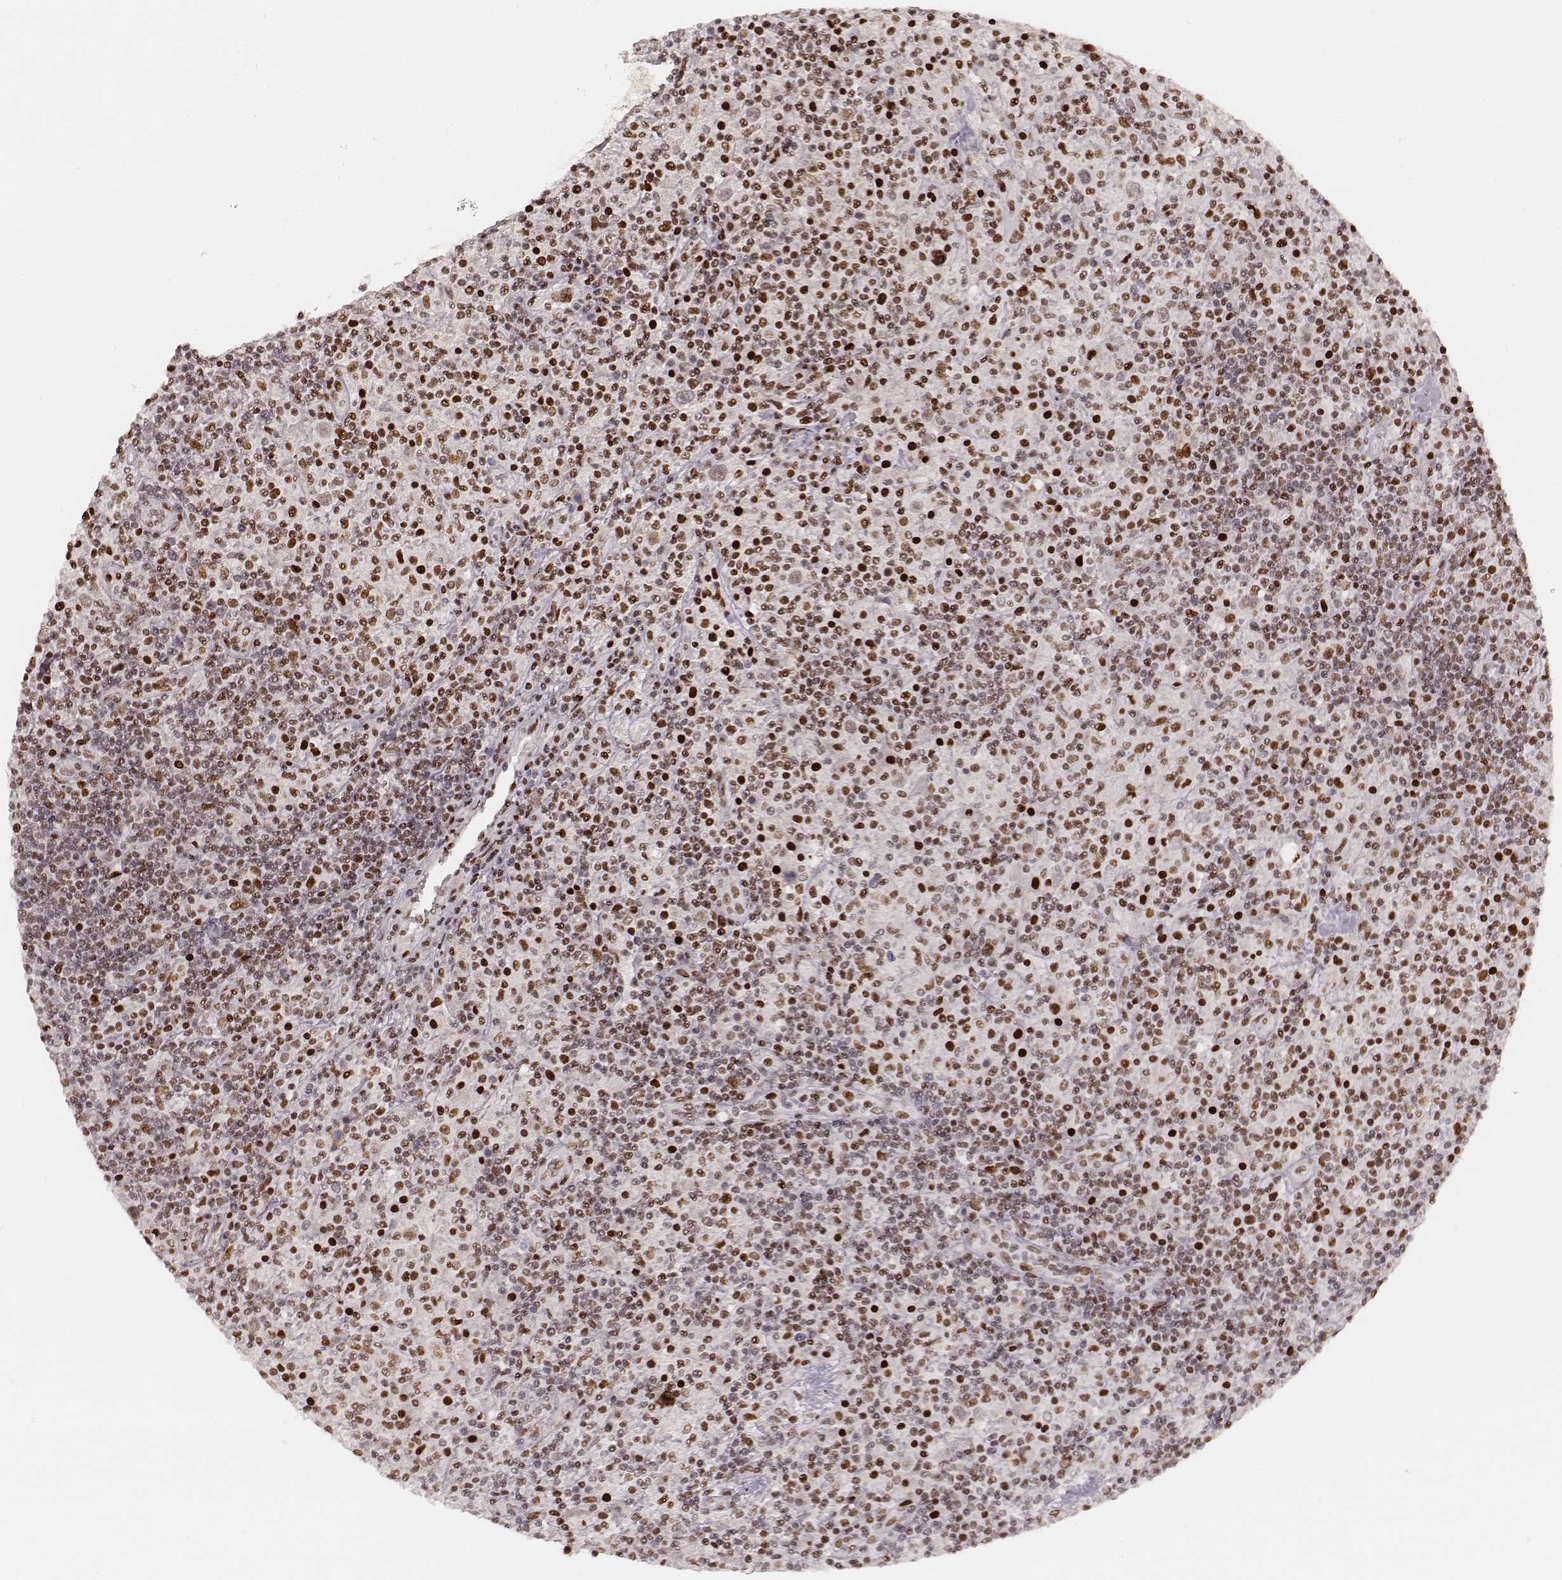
{"staining": {"intensity": "moderate", "quantity": ">75%", "location": "nuclear"}, "tissue": "lymphoma", "cell_type": "Tumor cells", "image_type": "cancer", "snomed": [{"axis": "morphology", "description": "Hodgkin's disease, NOS"}, {"axis": "topography", "description": "Lymph node"}], "caption": "Lymphoma was stained to show a protein in brown. There is medium levels of moderate nuclear expression in approximately >75% of tumor cells.", "gene": "HNRNPC", "patient": {"sex": "male", "age": 70}}